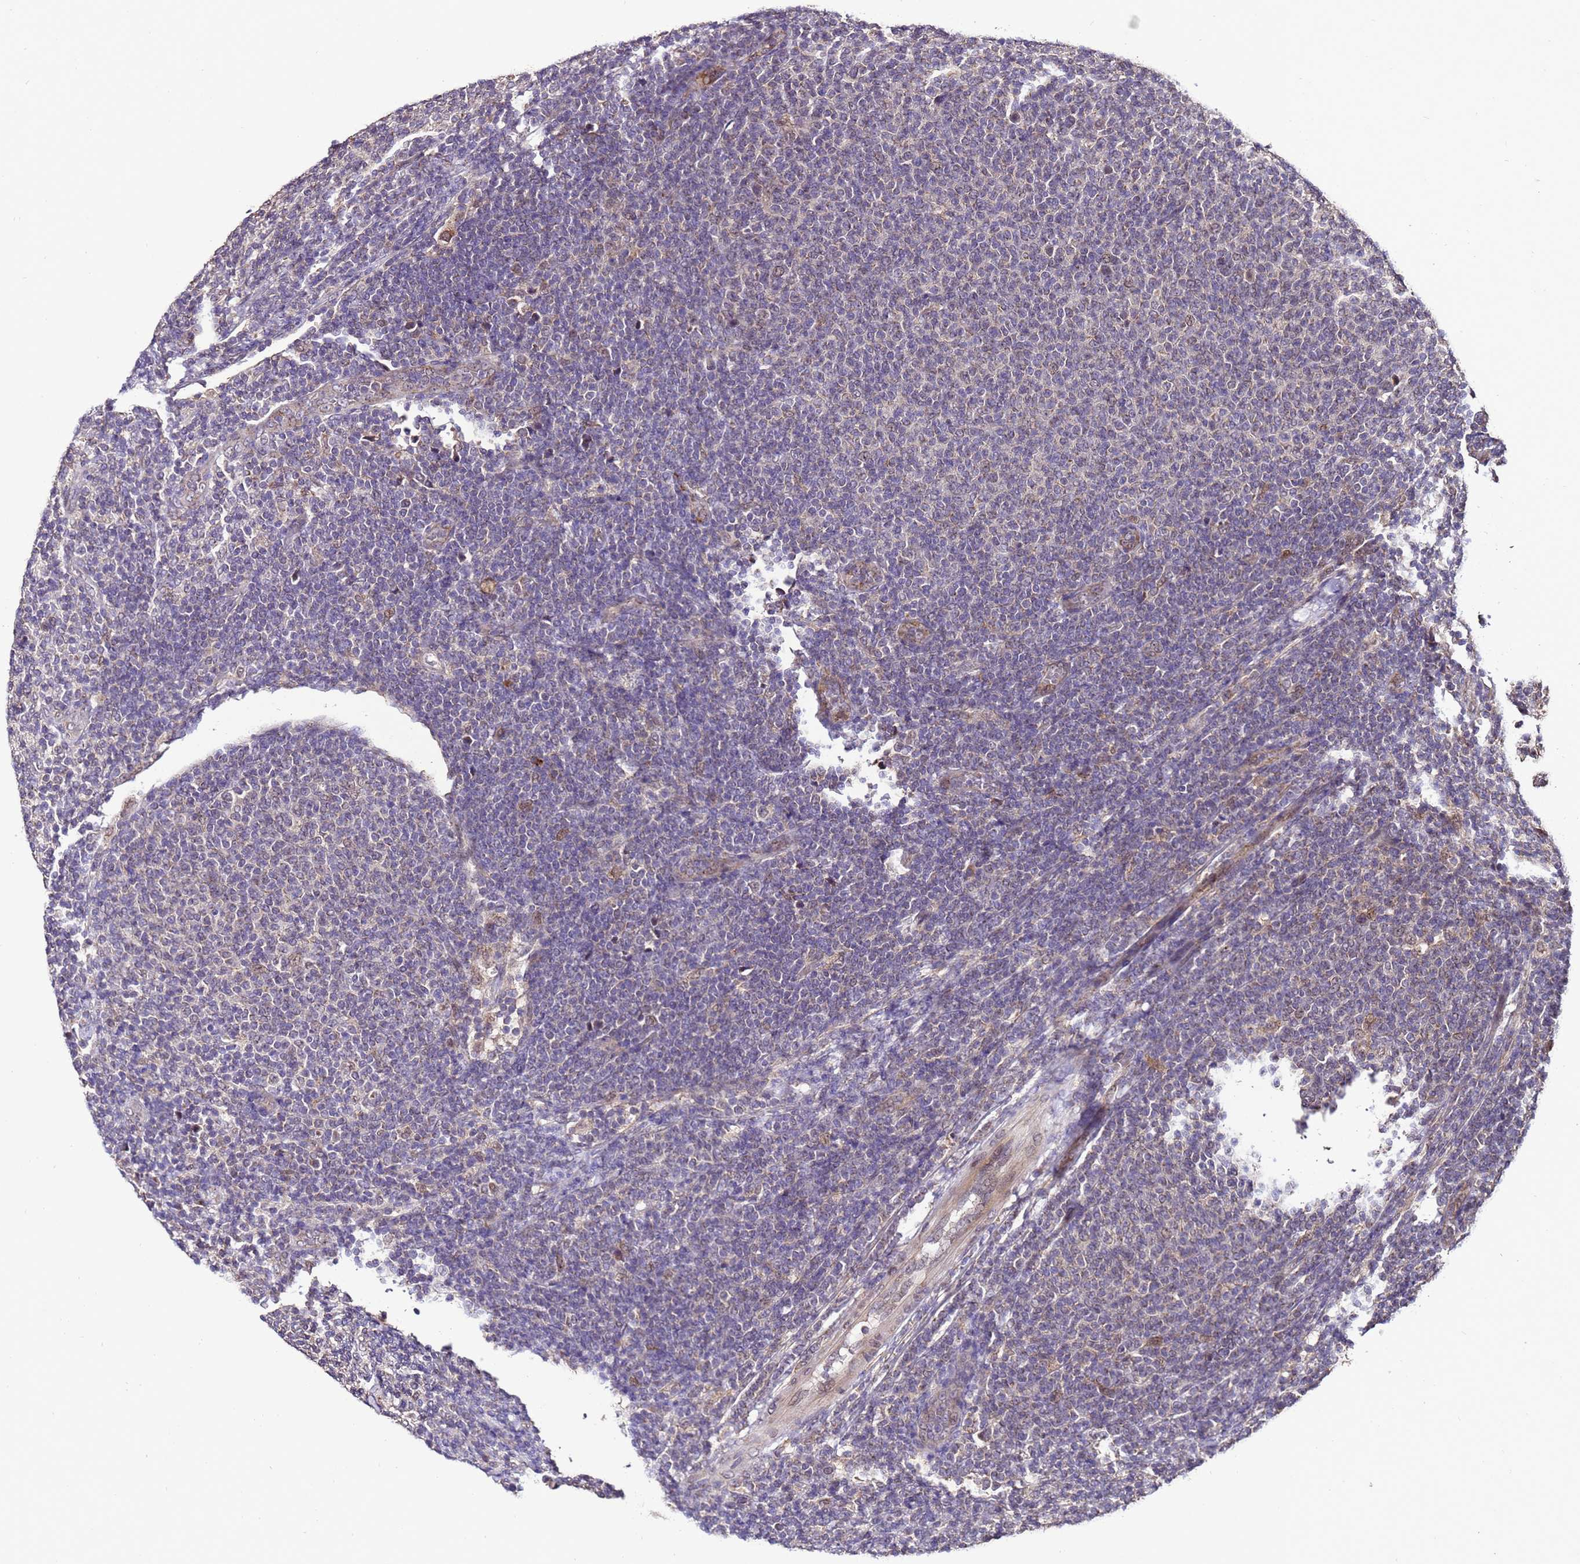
{"staining": {"intensity": "negative", "quantity": "none", "location": "none"}, "tissue": "lymphoma", "cell_type": "Tumor cells", "image_type": "cancer", "snomed": [{"axis": "morphology", "description": "Malignant lymphoma, non-Hodgkin's type, Low grade"}, {"axis": "topography", "description": "Lymph node"}], "caption": "Immunohistochemical staining of lymphoma displays no significant staining in tumor cells.", "gene": "ZNF329", "patient": {"sex": "male", "age": 66}}